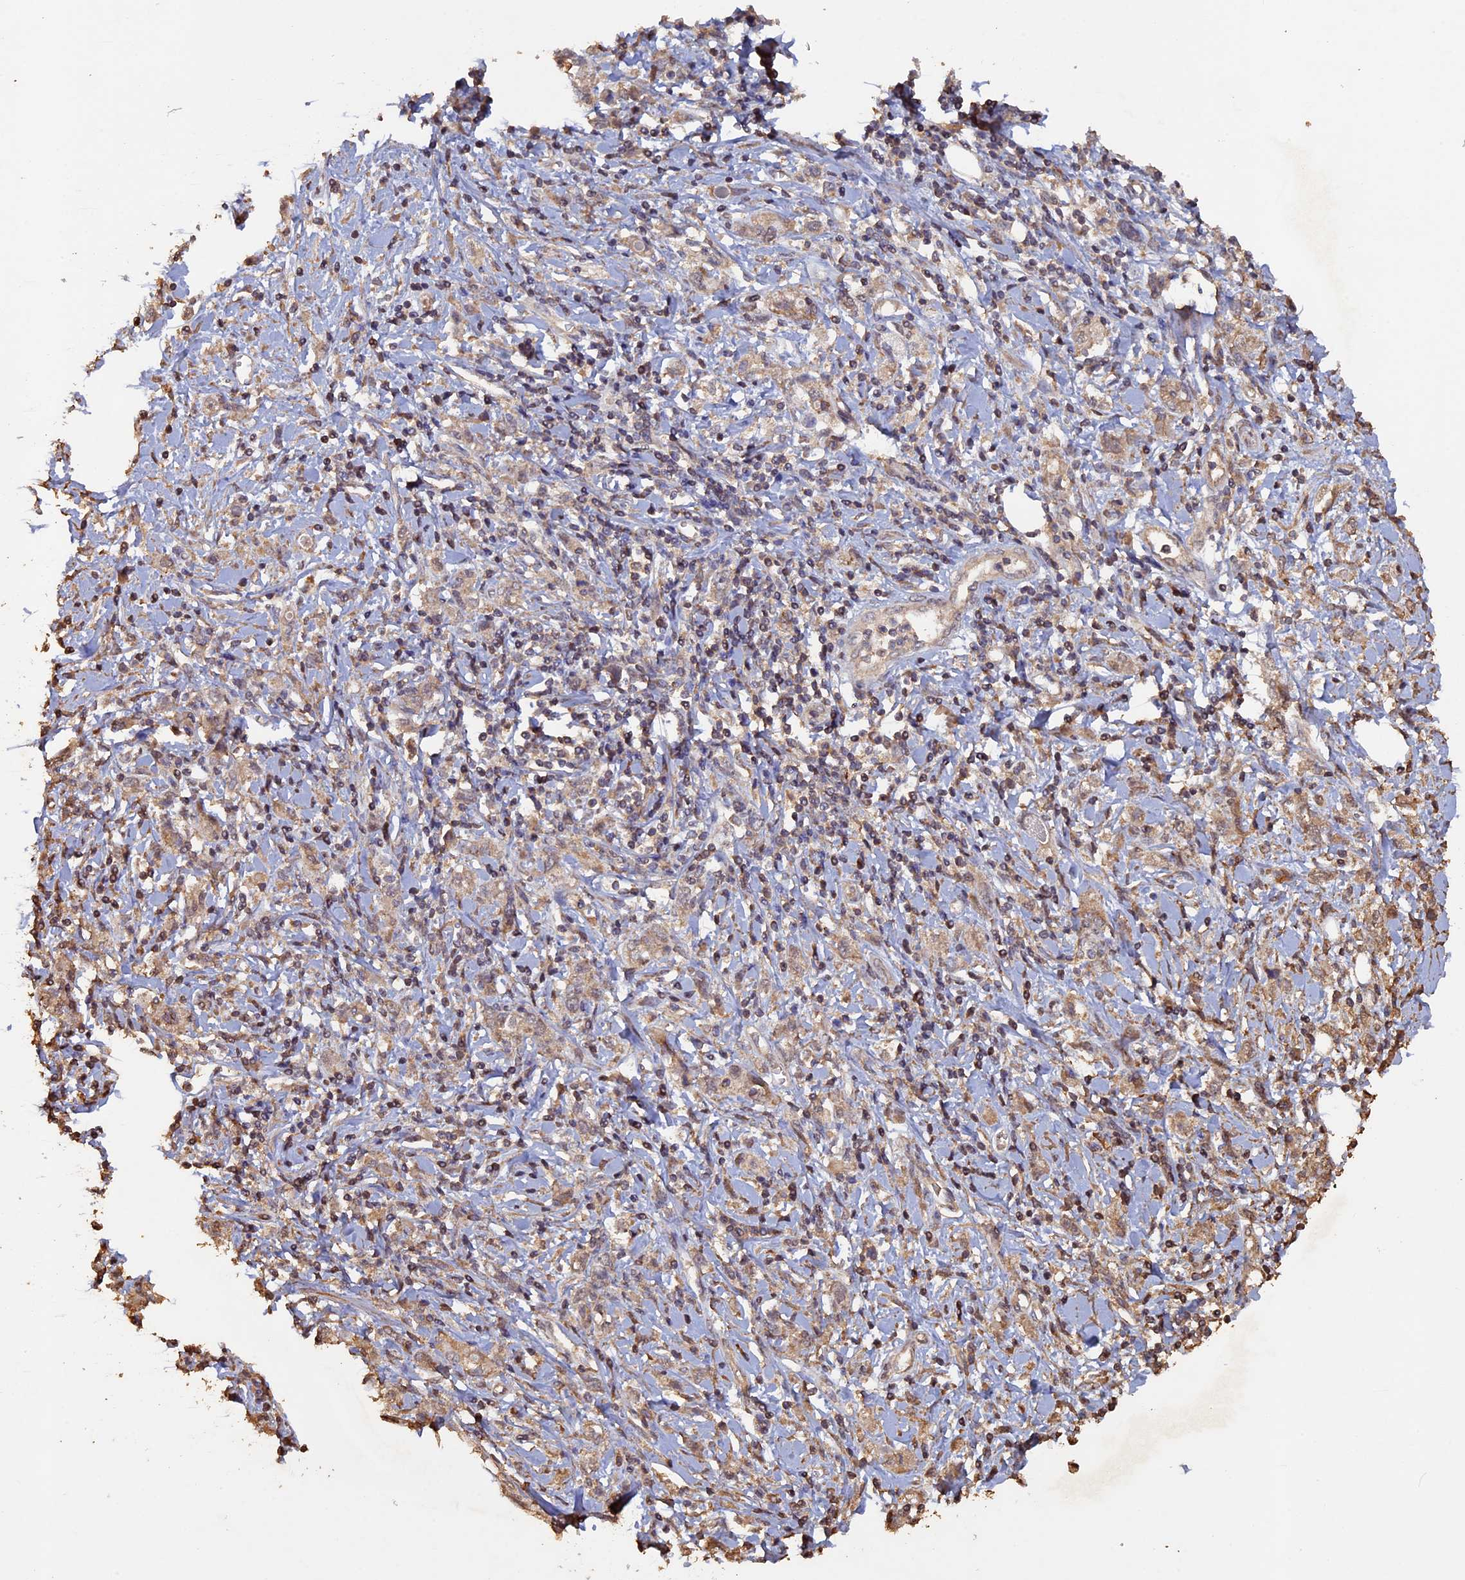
{"staining": {"intensity": "moderate", "quantity": ">75%", "location": "cytoplasmic/membranous"}, "tissue": "stomach cancer", "cell_type": "Tumor cells", "image_type": "cancer", "snomed": [{"axis": "morphology", "description": "Adenocarcinoma, NOS"}, {"axis": "topography", "description": "Stomach"}], "caption": "Human adenocarcinoma (stomach) stained with a brown dye reveals moderate cytoplasmic/membranous positive positivity in about >75% of tumor cells.", "gene": "HUNK", "patient": {"sex": "female", "age": 76}}